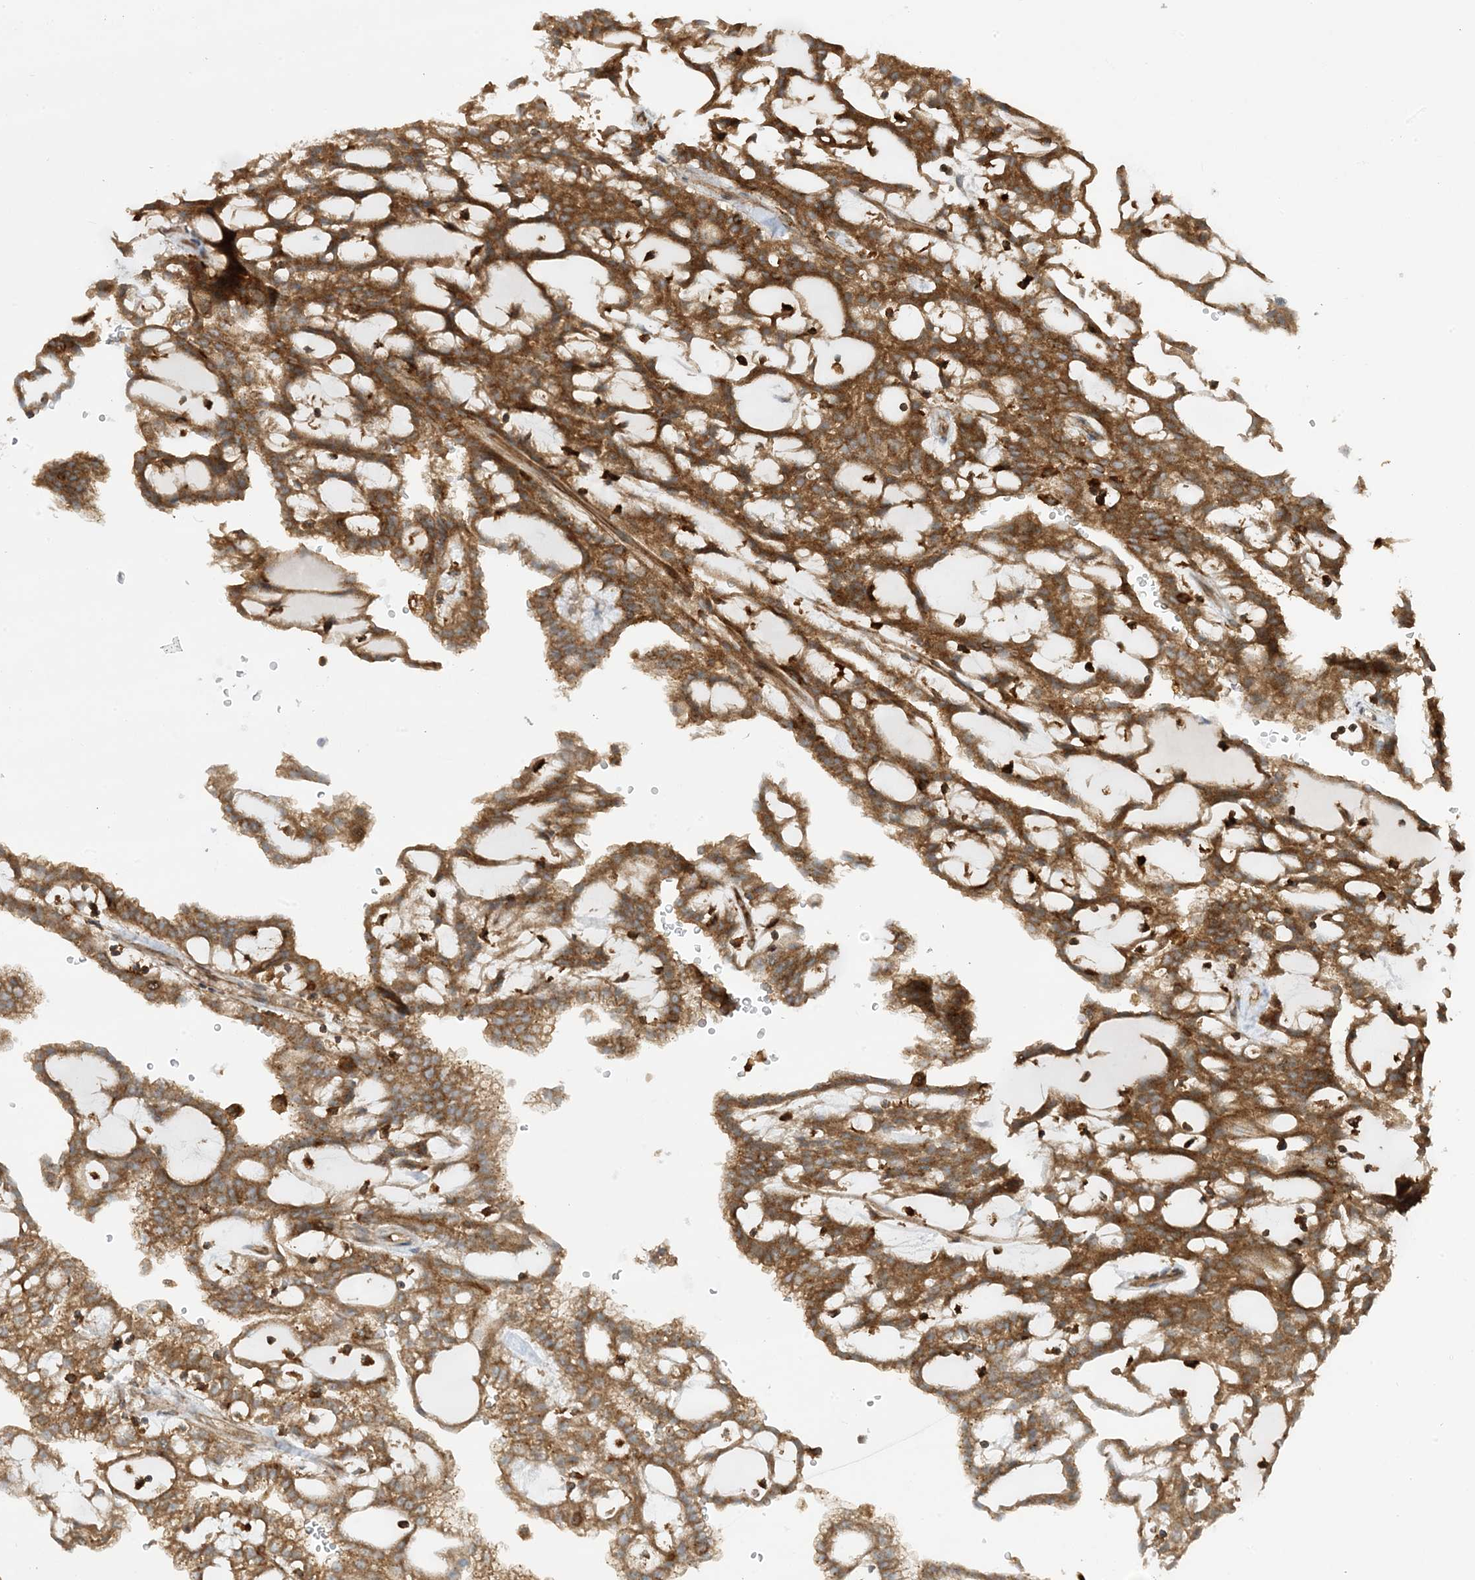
{"staining": {"intensity": "moderate", "quantity": ">75%", "location": "cytoplasmic/membranous"}, "tissue": "renal cancer", "cell_type": "Tumor cells", "image_type": "cancer", "snomed": [{"axis": "morphology", "description": "Adenocarcinoma, NOS"}, {"axis": "topography", "description": "Kidney"}], "caption": "Immunohistochemistry of human adenocarcinoma (renal) demonstrates medium levels of moderate cytoplasmic/membranous staining in approximately >75% of tumor cells.", "gene": "STAM2", "patient": {"sex": "male", "age": 63}}